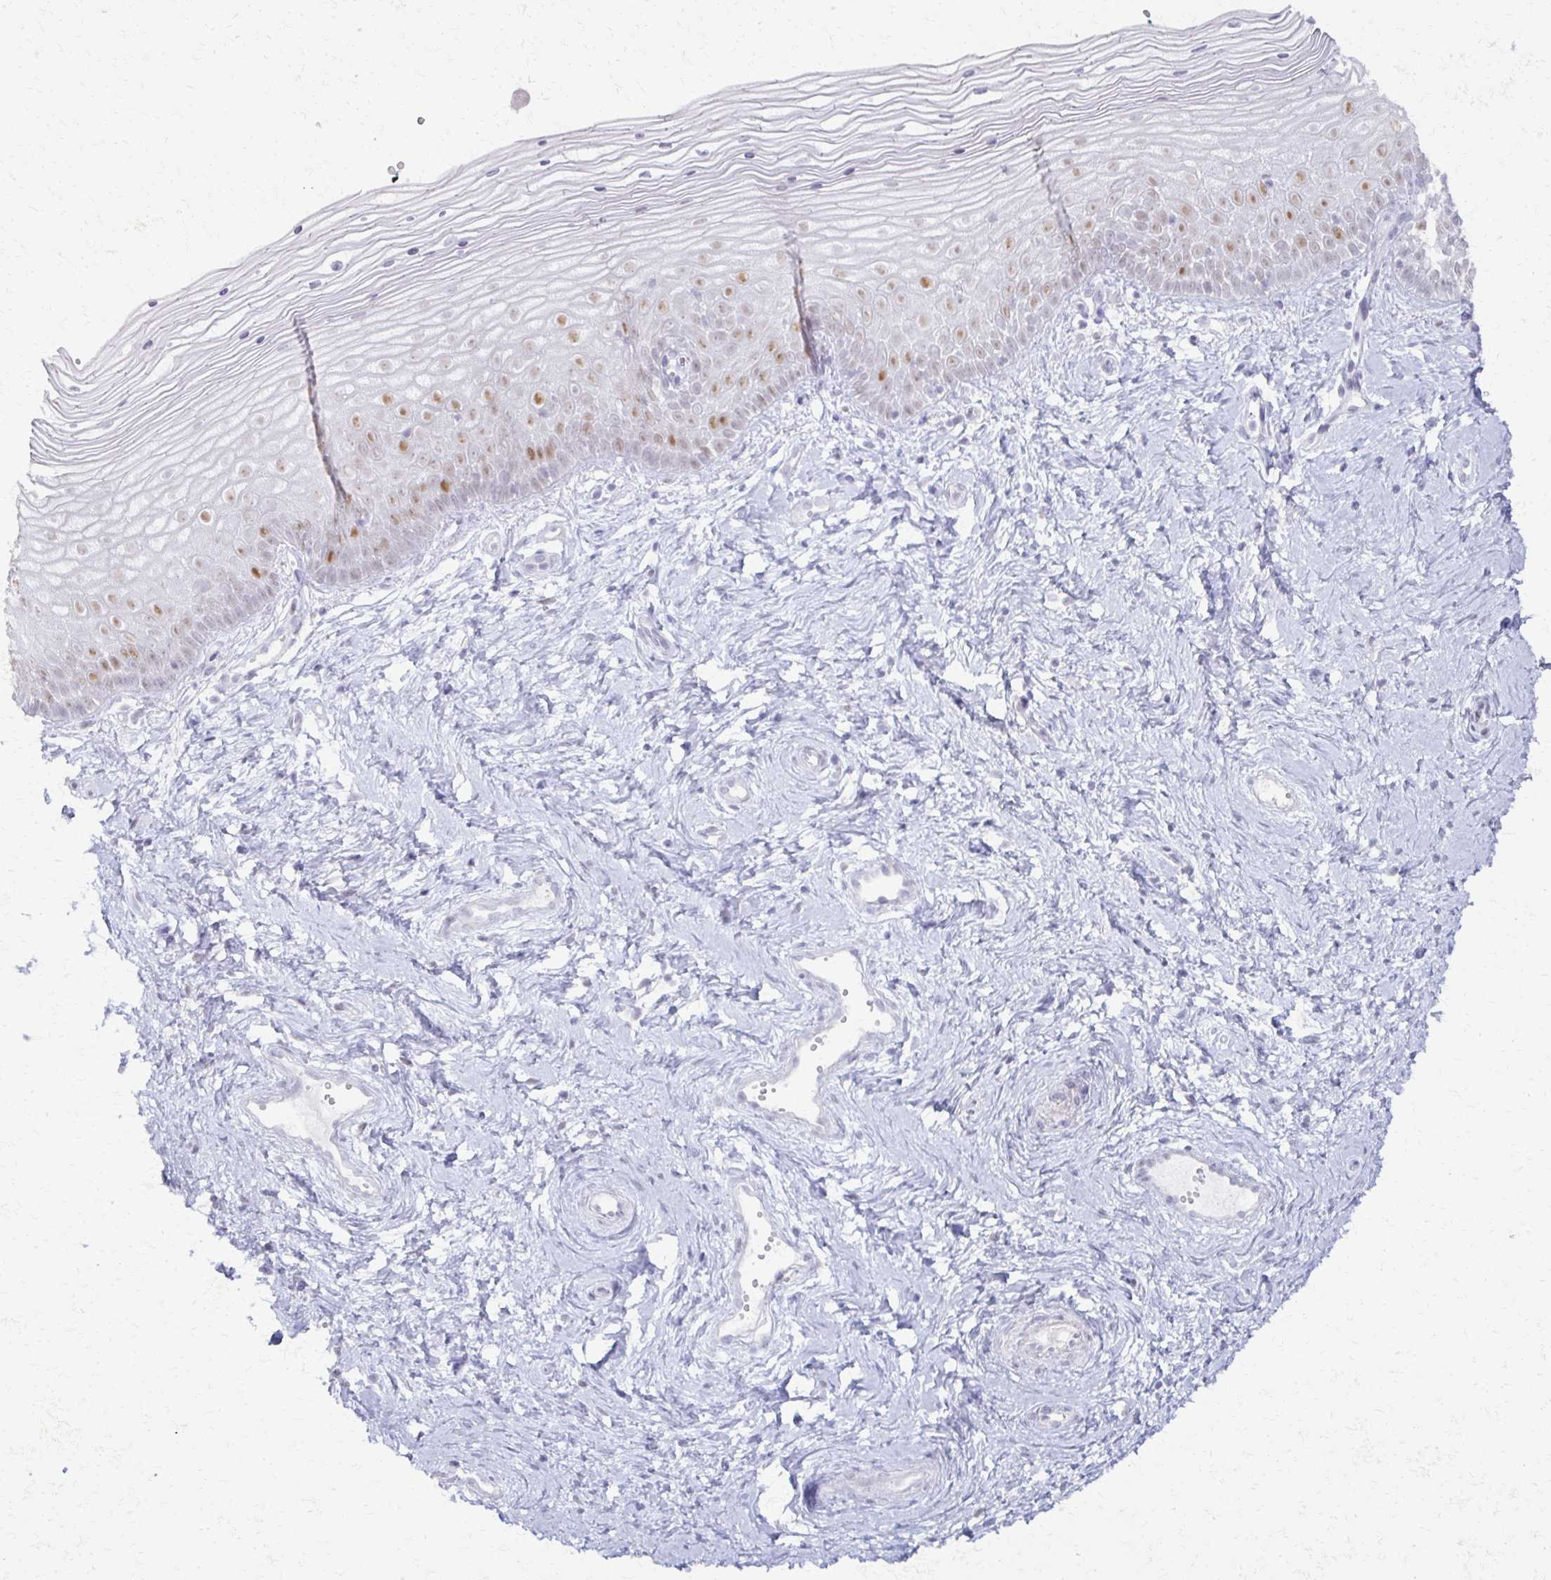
{"staining": {"intensity": "moderate", "quantity": "<25%", "location": "nuclear"}, "tissue": "vagina", "cell_type": "Squamous epithelial cells", "image_type": "normal", "snomed": [{"axis": "morphology", "description": "Normal tissue, NOS"}, {"axis": "topography", "description": "Vagina"}], "caption": "Moderate nuclear expression for a protein is identified in about <25% of squamous epithelial cells of normal vagina using immunohistochemistry (IHC).", "gene": "MORC4", "patient": {"sex": "female", "age": 38}}